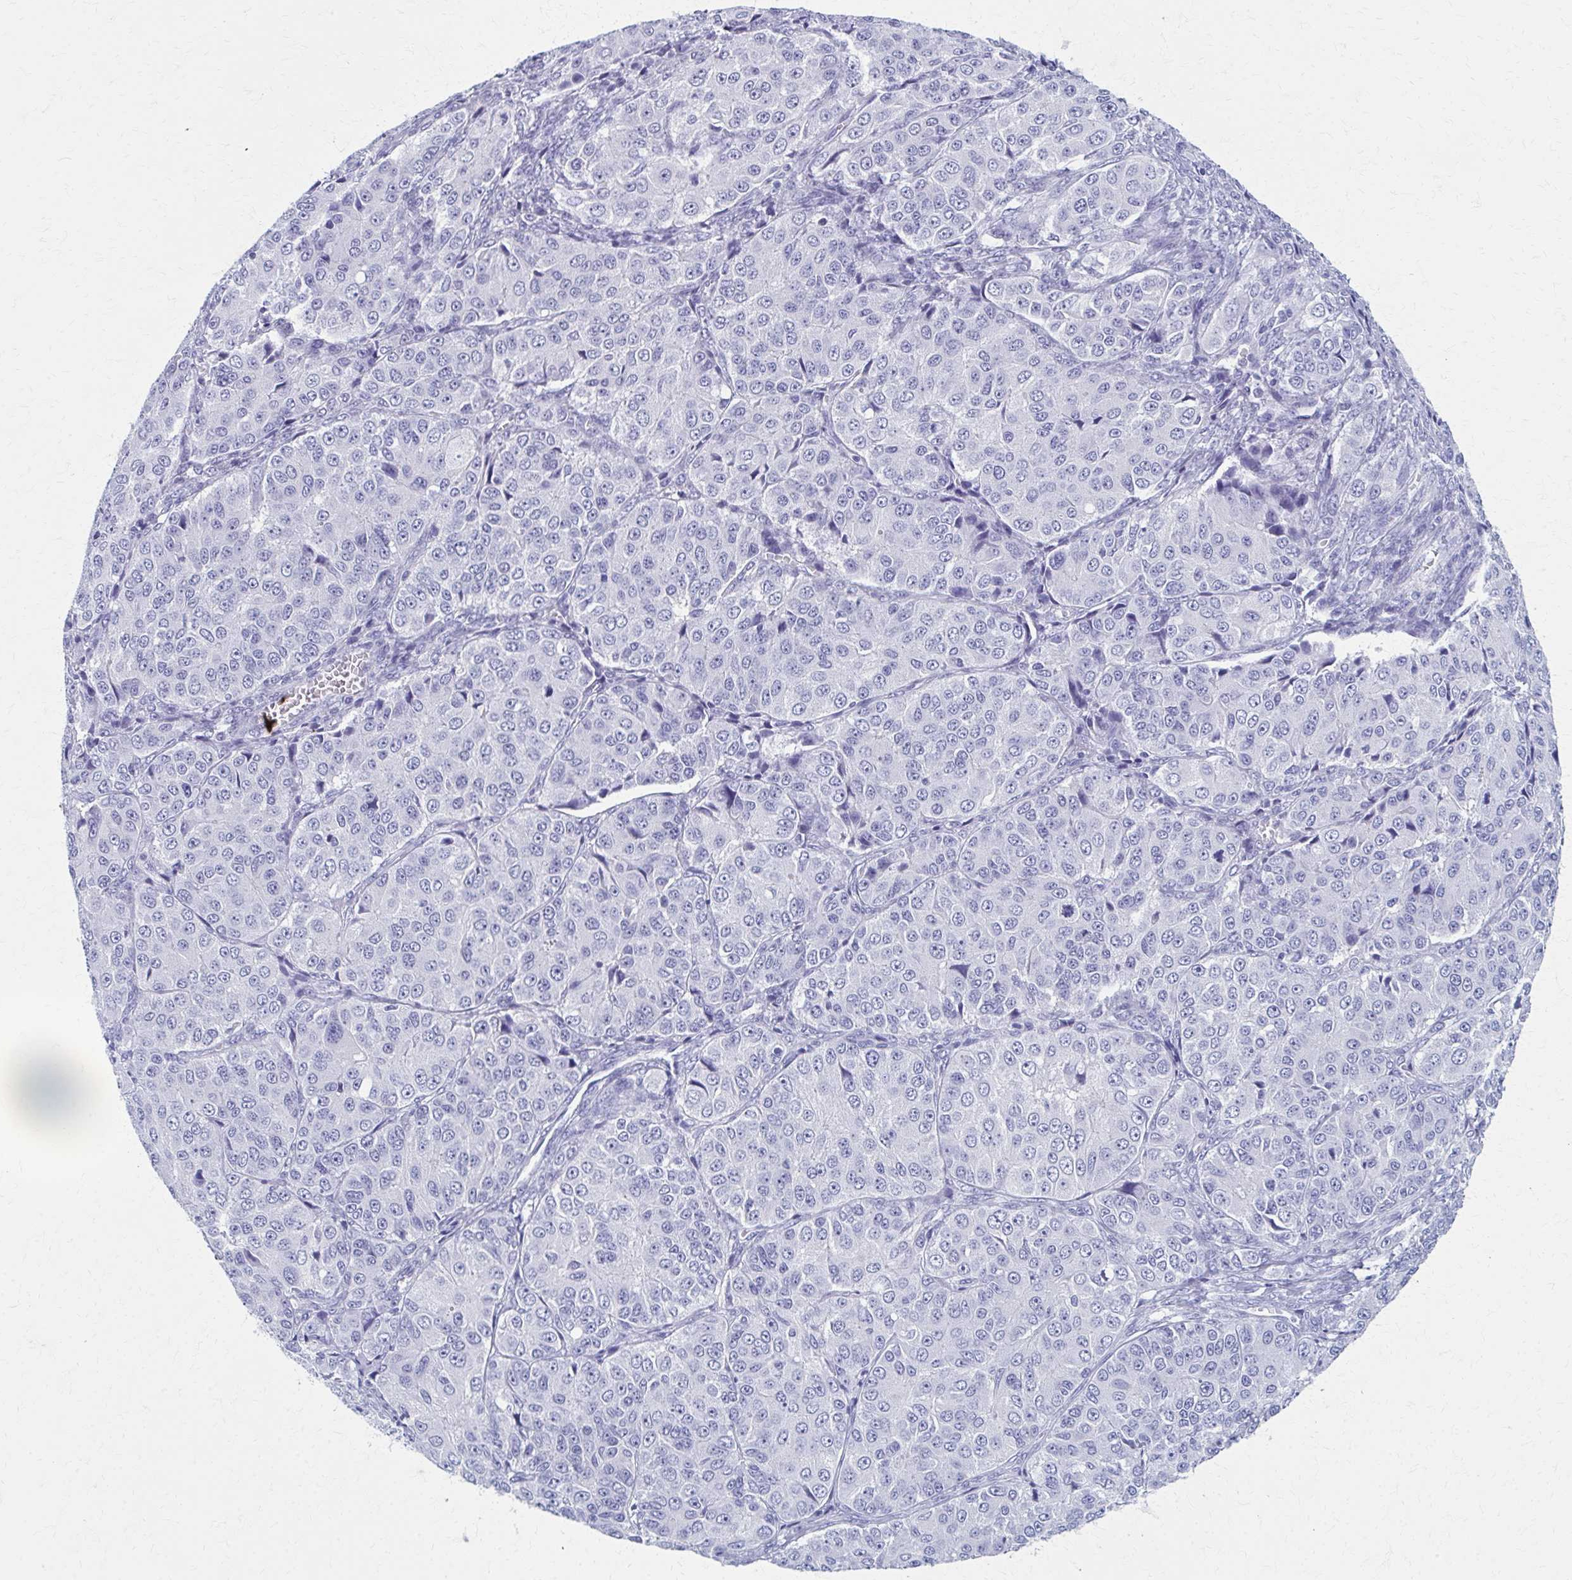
{"staining": {"intensity": "negative", "quantity": "none", "location": "none"}, "tissue": "ovarian cancer", "cell_type": "Tumor cells", "image_type": "cancer", "snomed": [{"axis": "morphology", "description": "Carcinoma, endometroid"}, {"axis": "topography", "description": "Ovary"}], "caption": "Ovarian endometroid carcinoma was stained to show a protein in brown. There is no significant positivity in tumor cells.", "gene": "MPLKIP", "patient": {"sex": "female", "age": 51}}